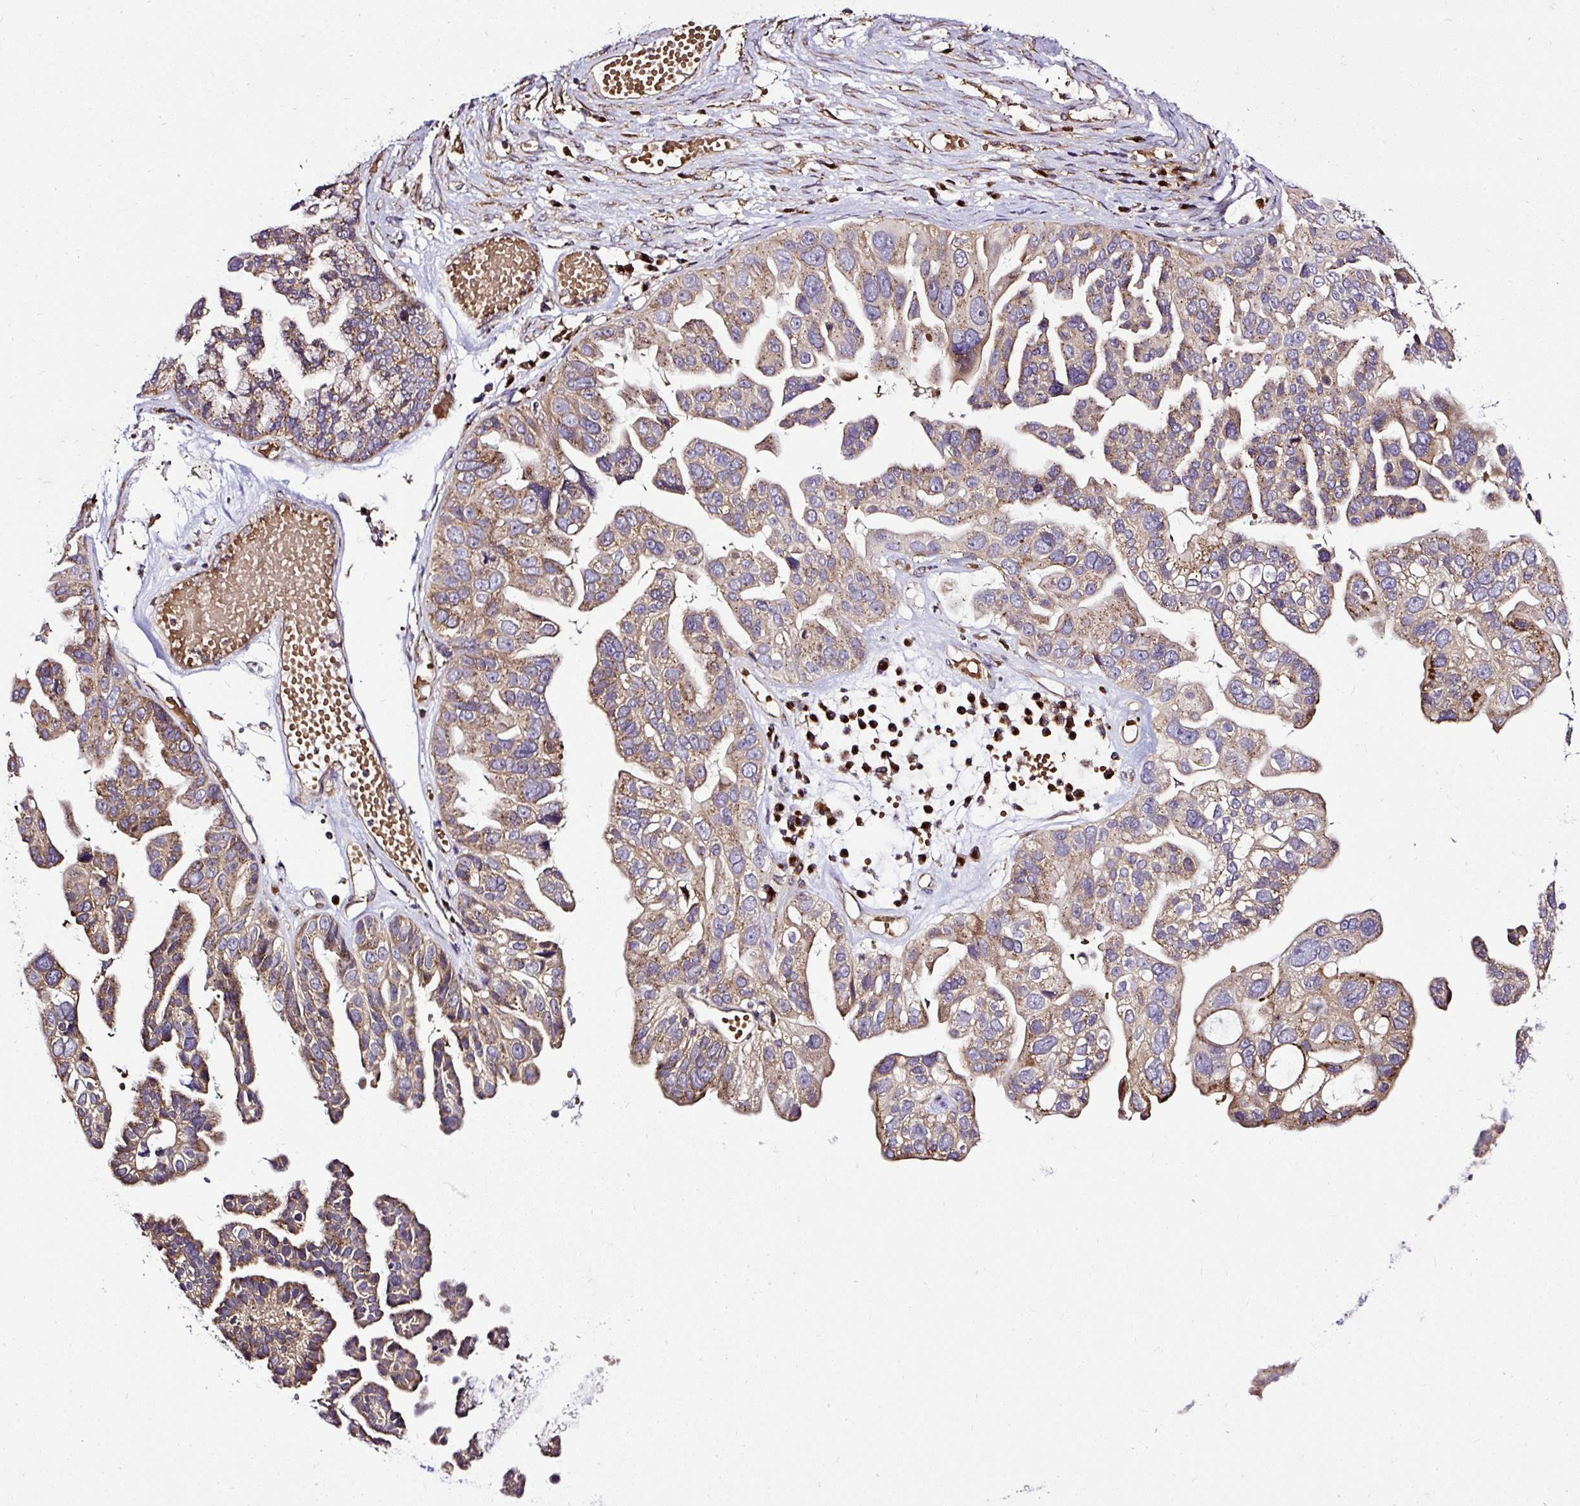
{"staining": {"intensity": "moderate", "quantity": ">75%", "location": "cytoplasmic/membranous"}, "tissue": "ovarian cancer", "cell_type": "Tumor cells", "image_type": "cancer", "snomed": [{"axis": "morphology", "description": "Cystadenocarcinoma, serous, NOS"}, {"axis": "topography", "description": "Ovary"}], "caption": "Human serous cystadenocarcinoma (ovarian) stained with a brown dye reveals moderate cytoplasmic/membranous positive expression in approximately >75% of tumor cells.", "gene": "SMC4", "patient": {"sex": "female", "age": 56}}